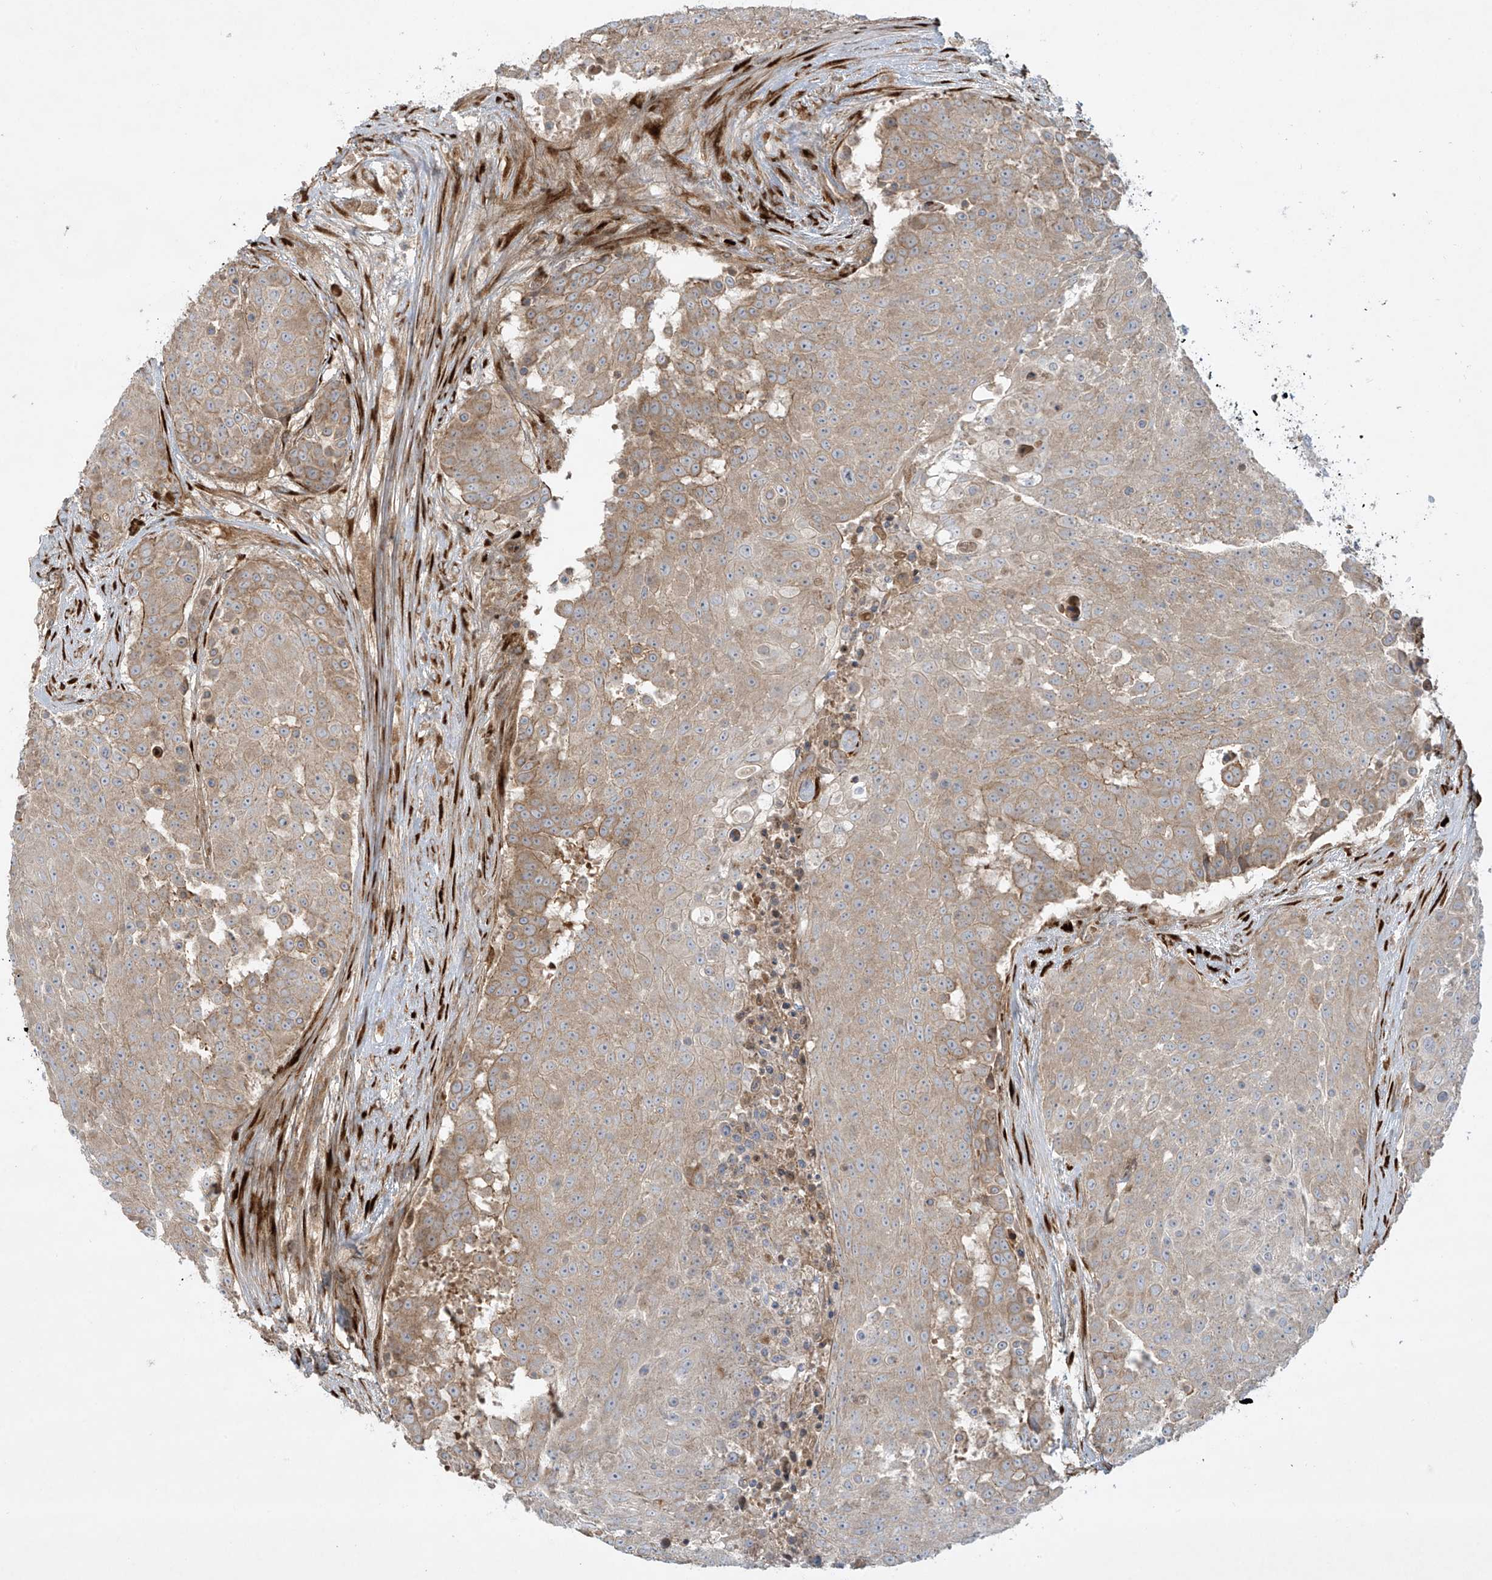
{"staining": {"intensity": "moderate", "quantity": "25%-75%", "location": "cytoplasmic/membranous"}, "tissue": "urothelial cancer", "cell_type": "Tumor cells", "image_type": "cancer", "snomed": [{"axis": "morphology", "description": "Urothelial carcinoma, High grade"}, {"axis": "topography", "description": "Urinary bladder"}], "caption": "This is an image of immunohistochemistry (IHC) staining of urothelial cancer, which shows moderate expression in the cytoplasmic/membranous of tumor cells.", "gene": "DDIT4", "patient": {"sex": "female", "age": 63}}